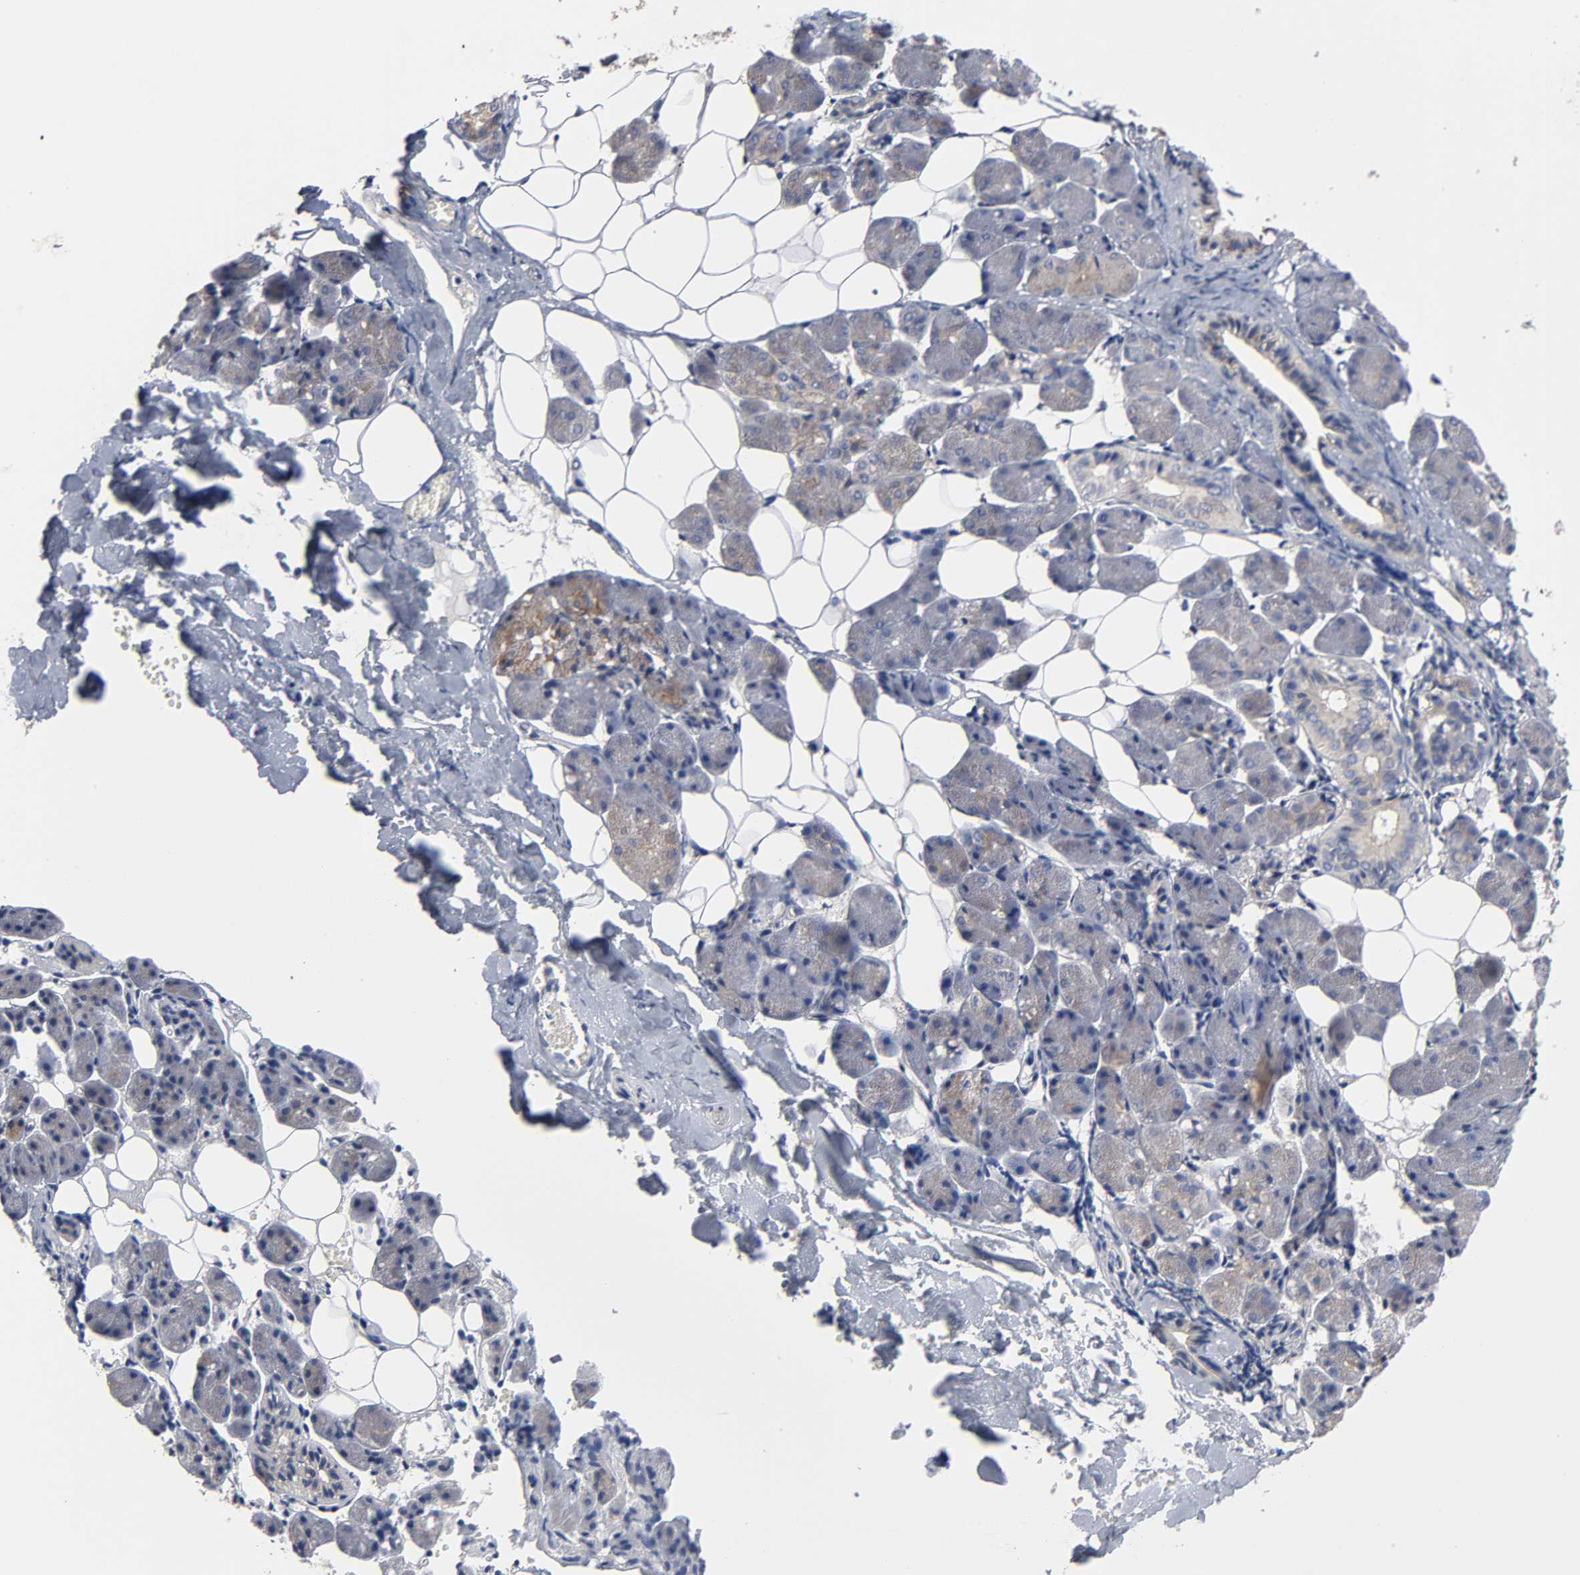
{"staining": {"intensity": "weak", "quantity": ">75%", "location": "cytoplasmic/membranous"}, "tissue": "salivary gland", "cell_type": "Glandular cells", "image_type": "normal", "snomed": [{"axis": "morphology", "description": "Normal tissue, NOS"}, {"axis": "morphology", "description": "Adenoma, NOS"}, {"axis": "topography", "description": "Salivary gland"}], "caption": "A low amount of weak cytoplasmic/membranous expression is present in about >75% of glandular cells in normal salivary gland.", "gene": "C17orf75", "patient": {"sex": "female", "age": 32}}